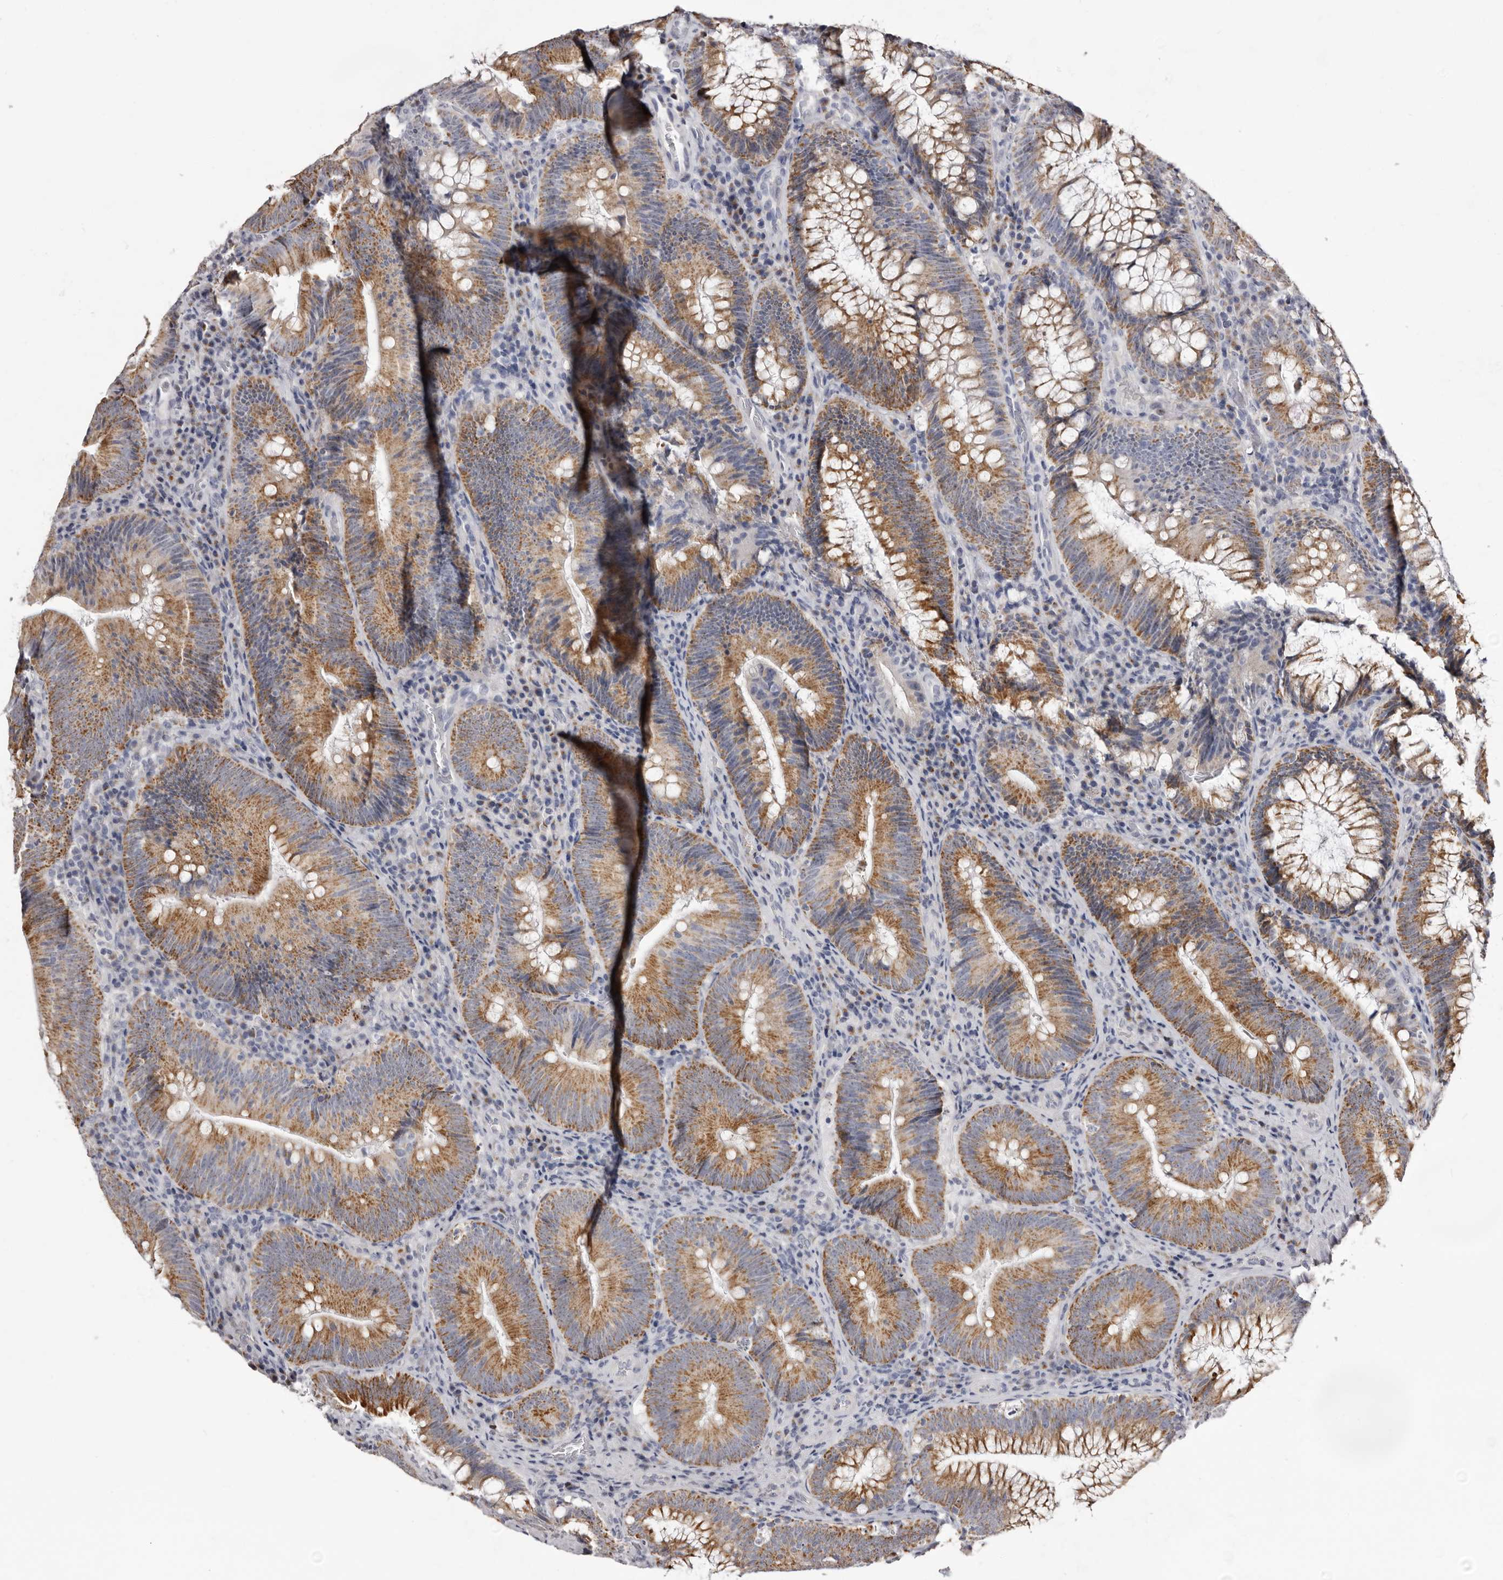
{"staining": {"intensity": "moderate", "quantity": "25%-75%", "location": "cytoplasmic/membranous"}, "tissue": "colorectal cancer", "cell_type": "Tumor cells", "image_type": "cancer", "snomed": [{"axis": "morphology", "description": "Normal tissue, NOS"}, {"axis": "topography", "description": "Colon"}], "caption": "Approximately 25%-75% of tumor cells in colorectal cancer reveal moderate cytoplasmic/membranous protein positivity as visualized by brown immunohistochemical staining.", "gene": "CASQ1", "patient": {"sex": "female", "age": 82}}